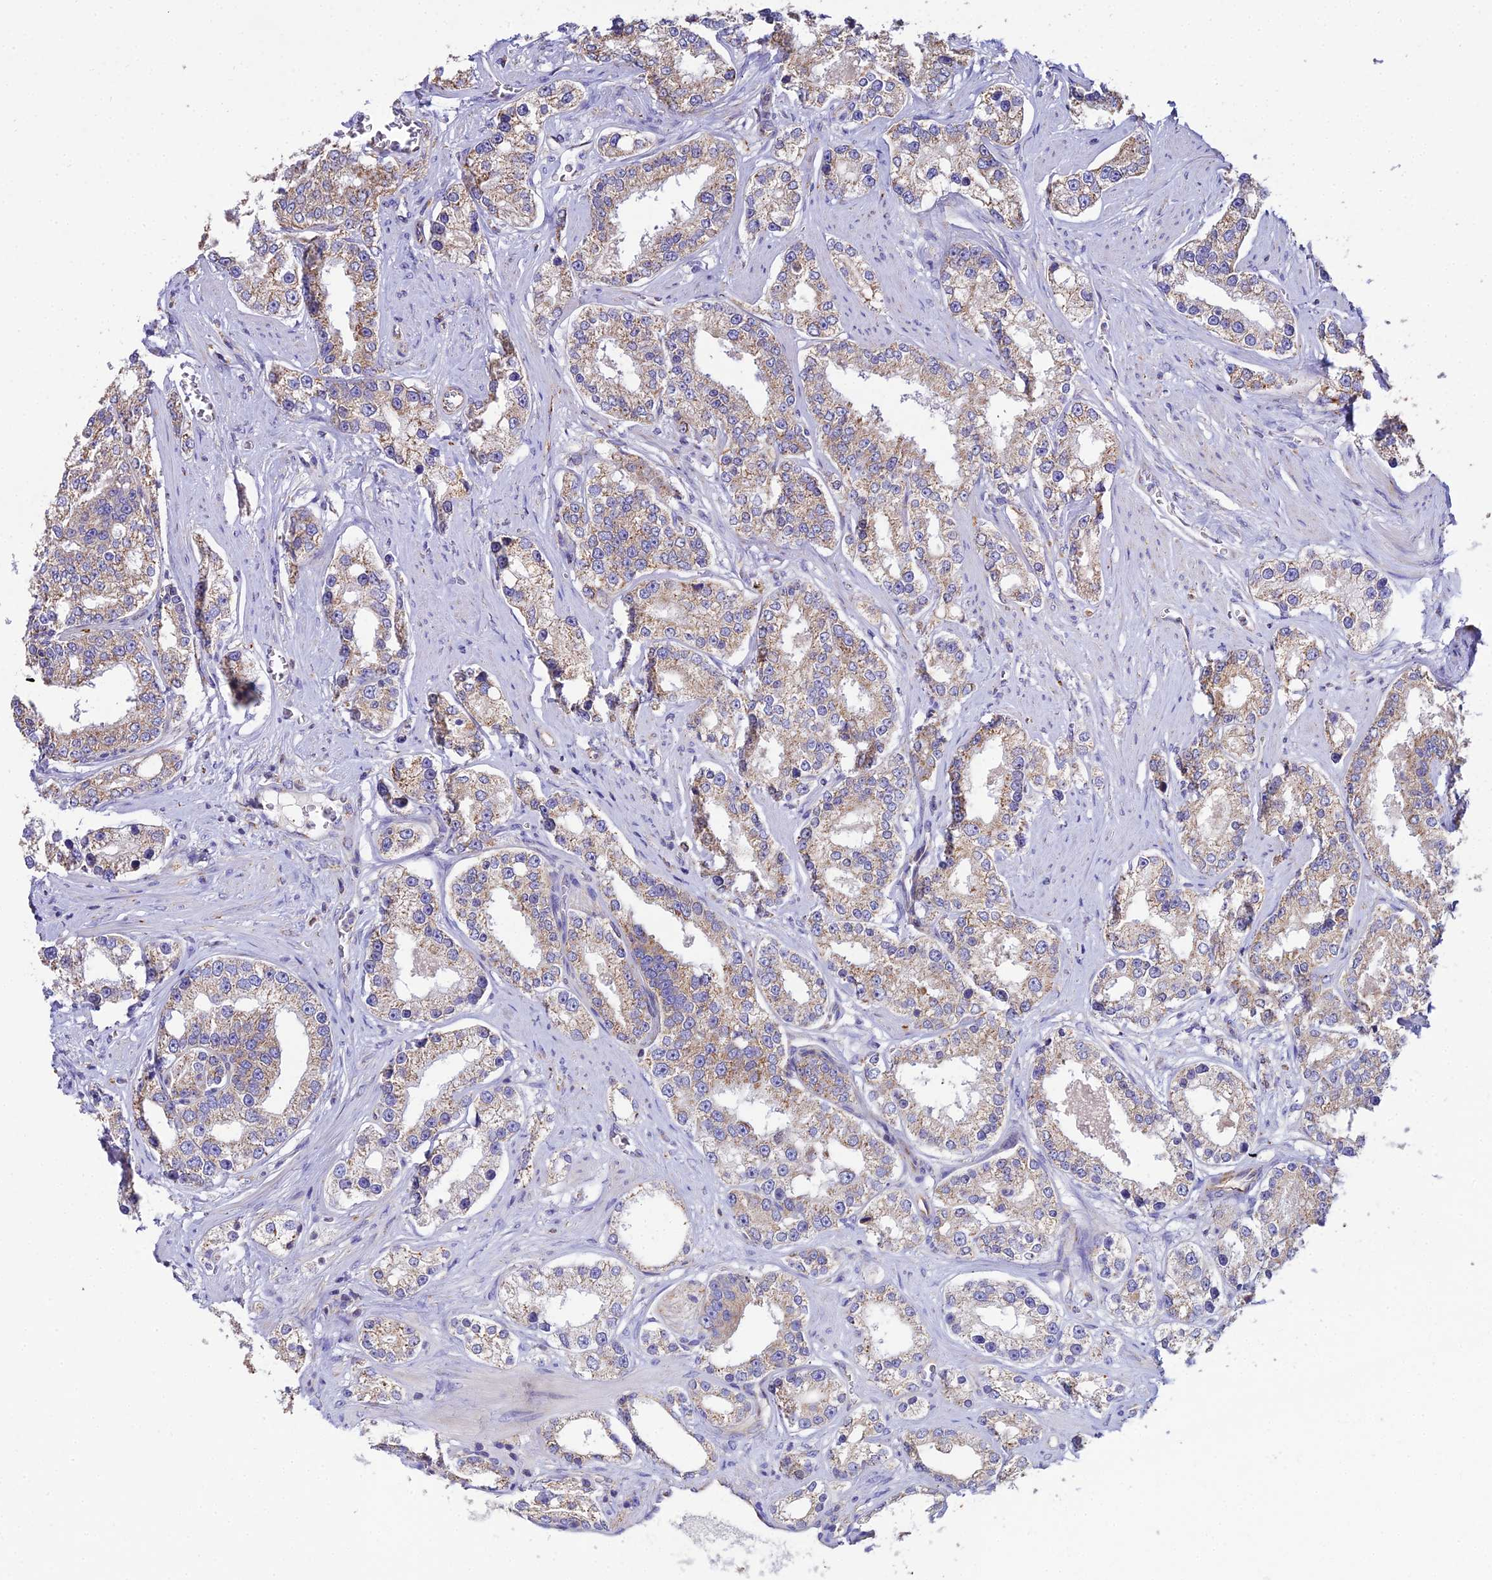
{"staining": {"intensity": "moderate", "quantity": "25%-75%", "location": "cytoplasmic/membranous"}, "tissue": "prostate cancer", "cell_type": "Tumor cells", "image_type": "cancer", "snomed": [{"axis": "morphology", "description": "Normal tissue, NOS"}, {"axis": "morphology", "description": "Adenocarcinoma, High grade"}, {"axis": "topography", "description": "Prostate"}], "caption": "A medium amount of moderate cytoplasmic/membranous expression is seen in about 25%-75% of tumor cells in prostate cancer tissue. The staining is performed using DAB brown chromogen to label protein expression. The nuclei are counter-stained blue using hematoxylin.", "gene": "NIPSNAP3A", "patient": {"sex": "male", "age": 83}}